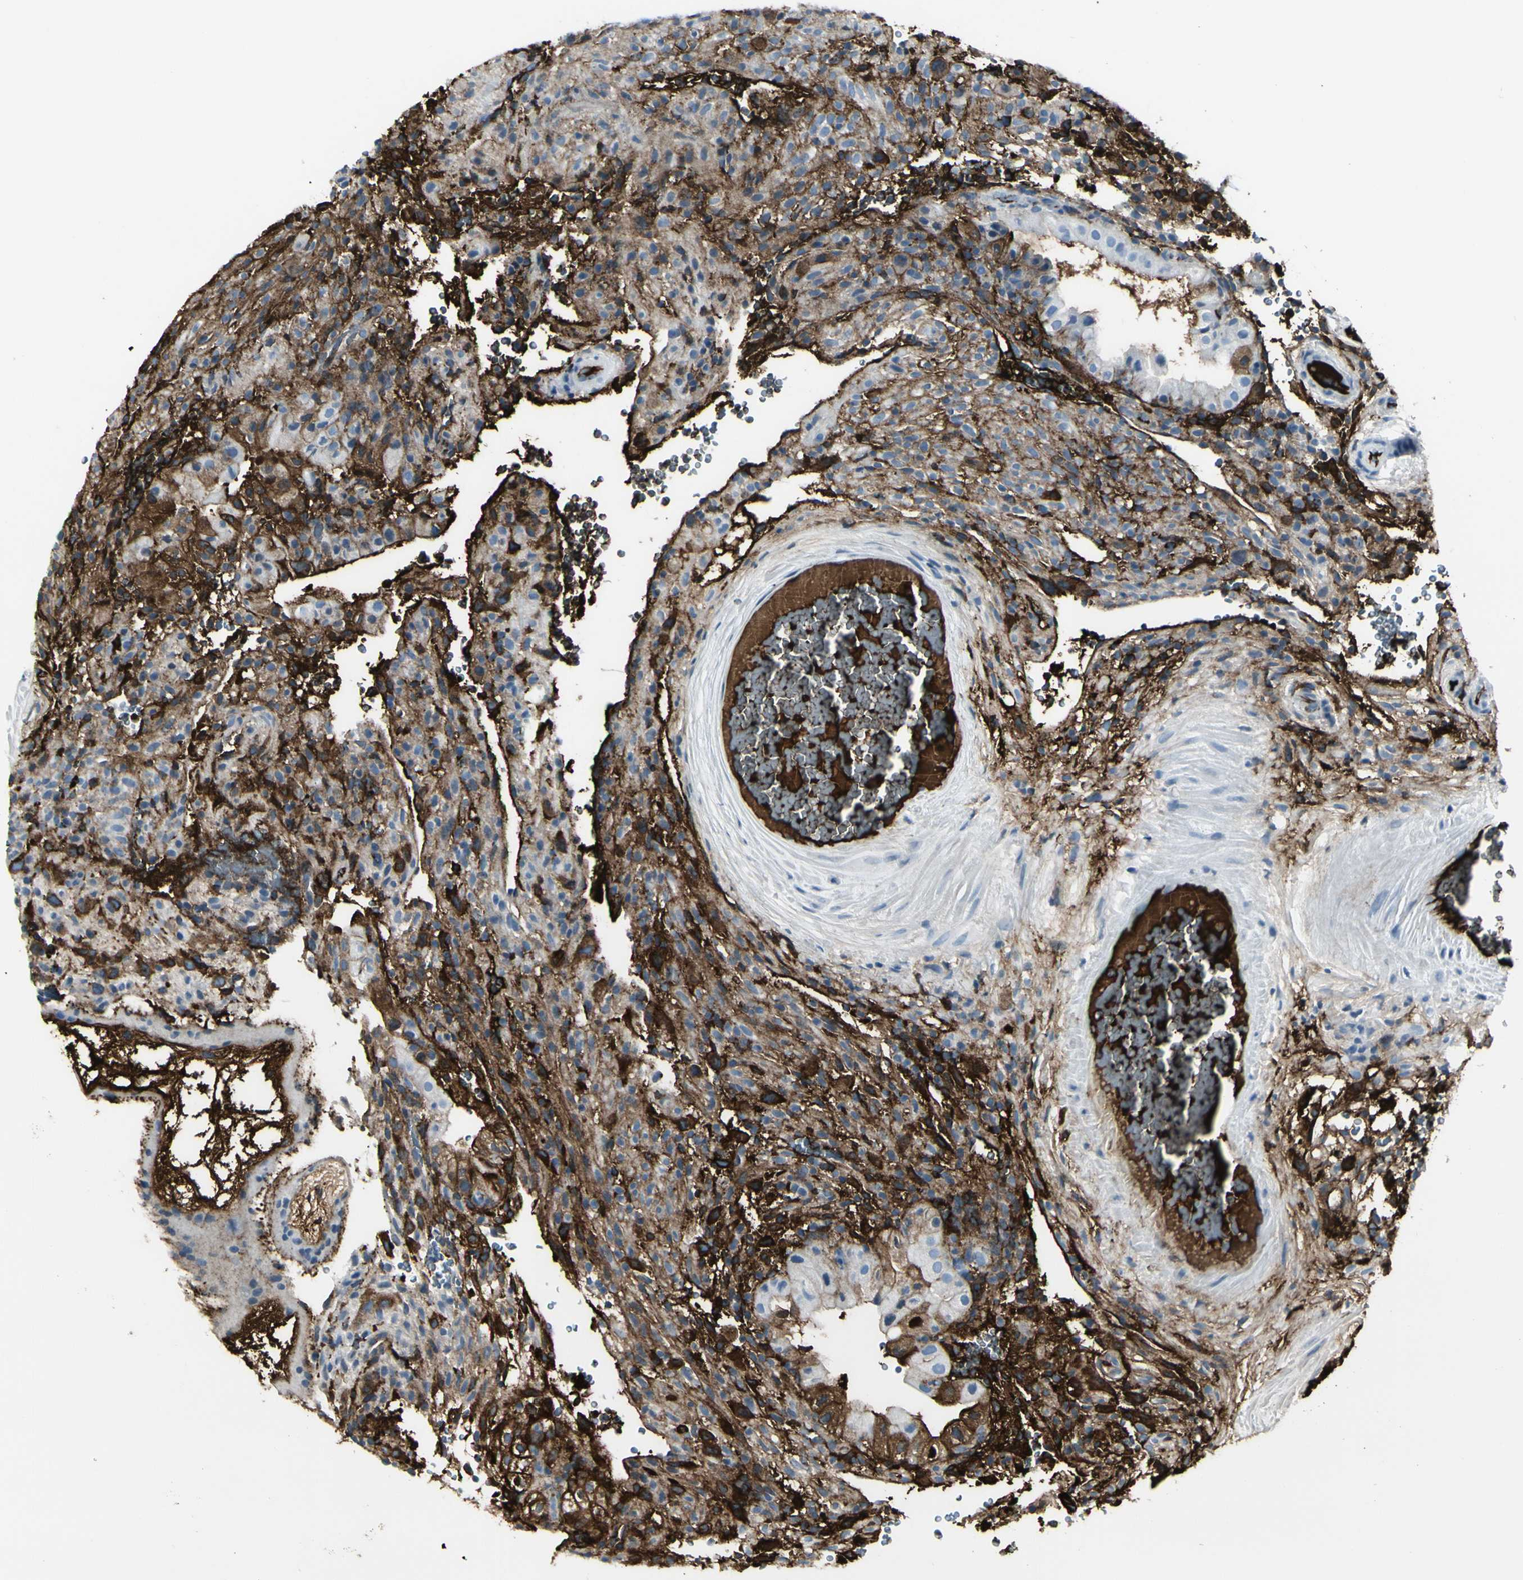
{"staining": {"intensity": "moderate", "quantity": "25%-75%", "location": "cytoplasmic/membranous"}, "tissue": "placenta", "cell_type": "Decidual cells", "image_type": "normal", "snomed": [{"axis": "morphology", "description": "Normal tissue, NOS"}, {"axis": "topography", "description": "Placenta"}], "caption": "This is an image of immunohistochemistry (IHC) staining of benign placenta, which shows moderate expression in the cytoplasmic/membranous of decidual cells.", "gene": "IGHG1", "patient": {"sex": "female", "age": 19}}